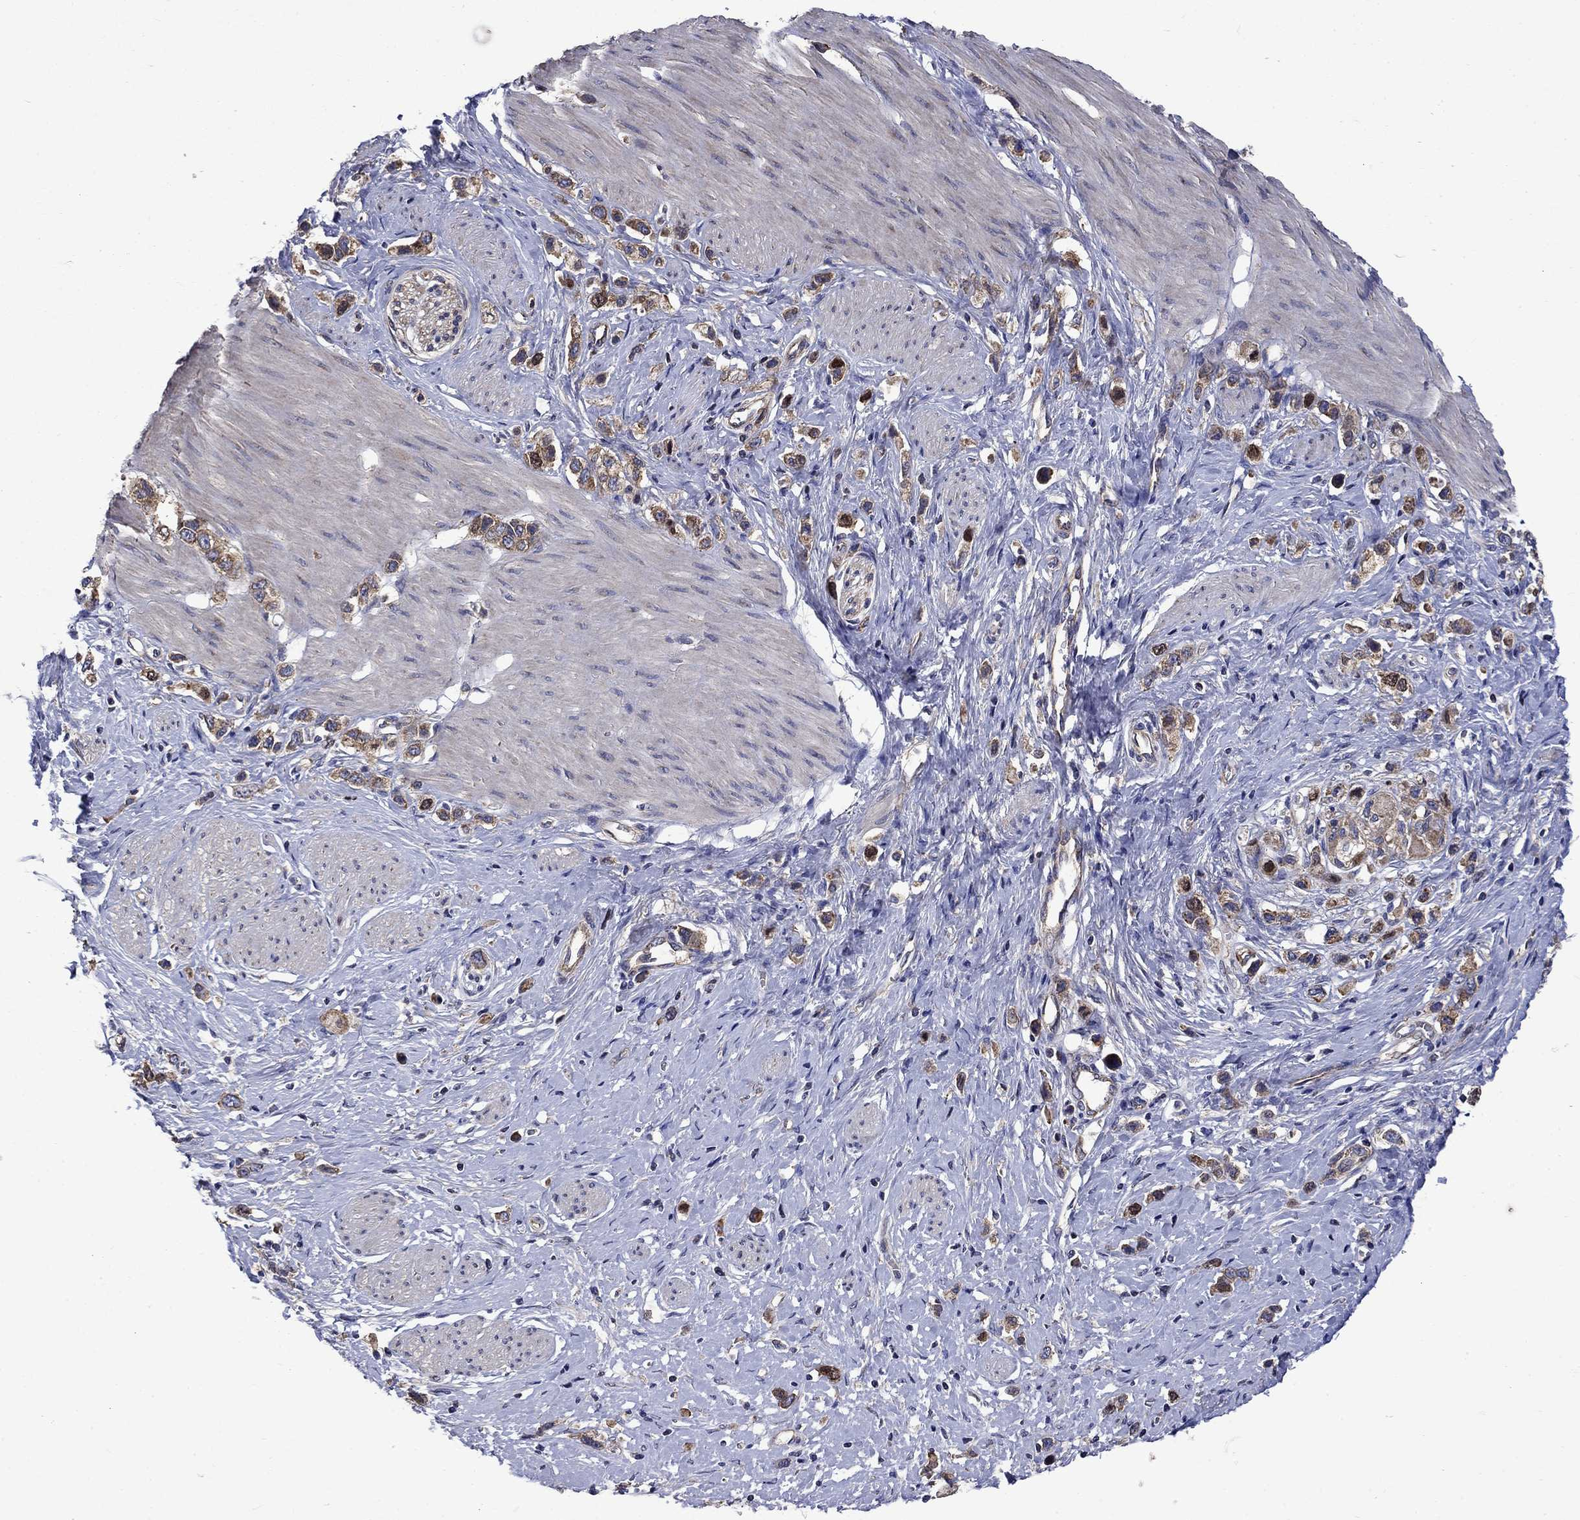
{"staining": {"intensity": "moderate", "quantity": "25%-75%", "location": "cytoplasmic/membranous"}, "tissue": "stomach cancer", "cell_type": "Tumor cells", "image_type": "cancer", "snomed": [{"axis": "morphology", "description": "Normal tissue, NOS"}, {"axis": "morphology", "description": "Adenocarcinoma, NOS"}, {"axis": "morphology", "description": "Adenocarcinoma, High grade"}, {"axis": "topography", "description": "Stomach, upper"}, {"axis": "topography", "description": "Stomach"}], "caption": "A medium amount of moderate cytoplasmic/membranous expression is present in approximately 25%-75% of tumor cells in high-grade adenocarcinoma (stomach) tissue.", "gene": "KIF22", "patient": {"sex": "female", "age": 65}}